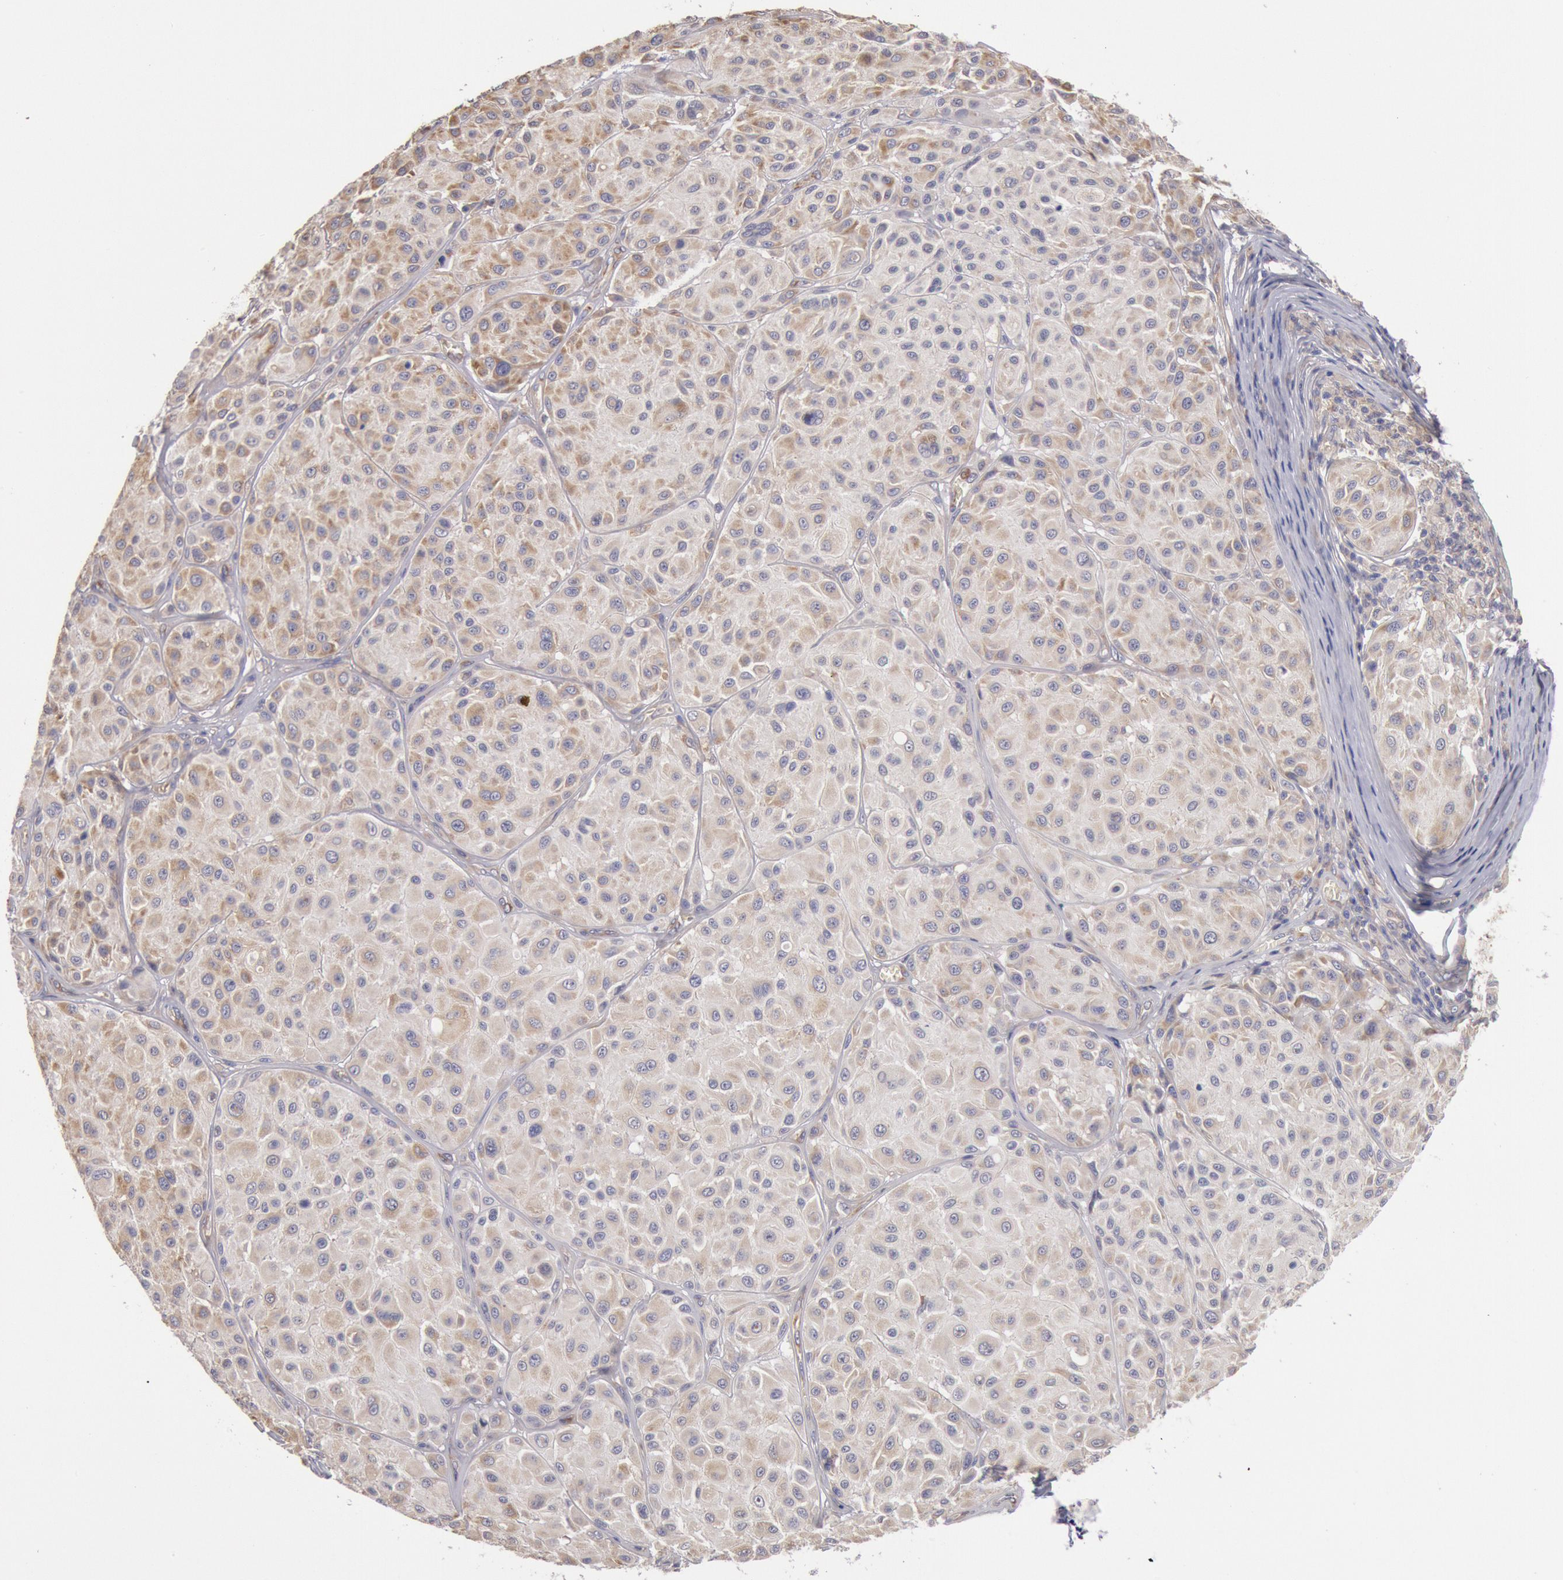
{"staining": {"intensity": "moderate", "quantity": ">75%", "location": "cytoplasmic/membranous"}, "tissue": "melanoma", "cell_type": "Tumor cells", "image_type": "cancer", "snomed": [{"axis": "morphology", "description": "Malignant melanoma, NOS"}, {"axis": "topography", "description": "Skin"}], "caption": "Brown immunohistochemical staining in malignant melanoma demonstrates moderate cytoplasmic/membranous staining in approximately >75% of tumor cells.", "gene": "DRG1", "patient": {"sex": "male", "age": 36}}